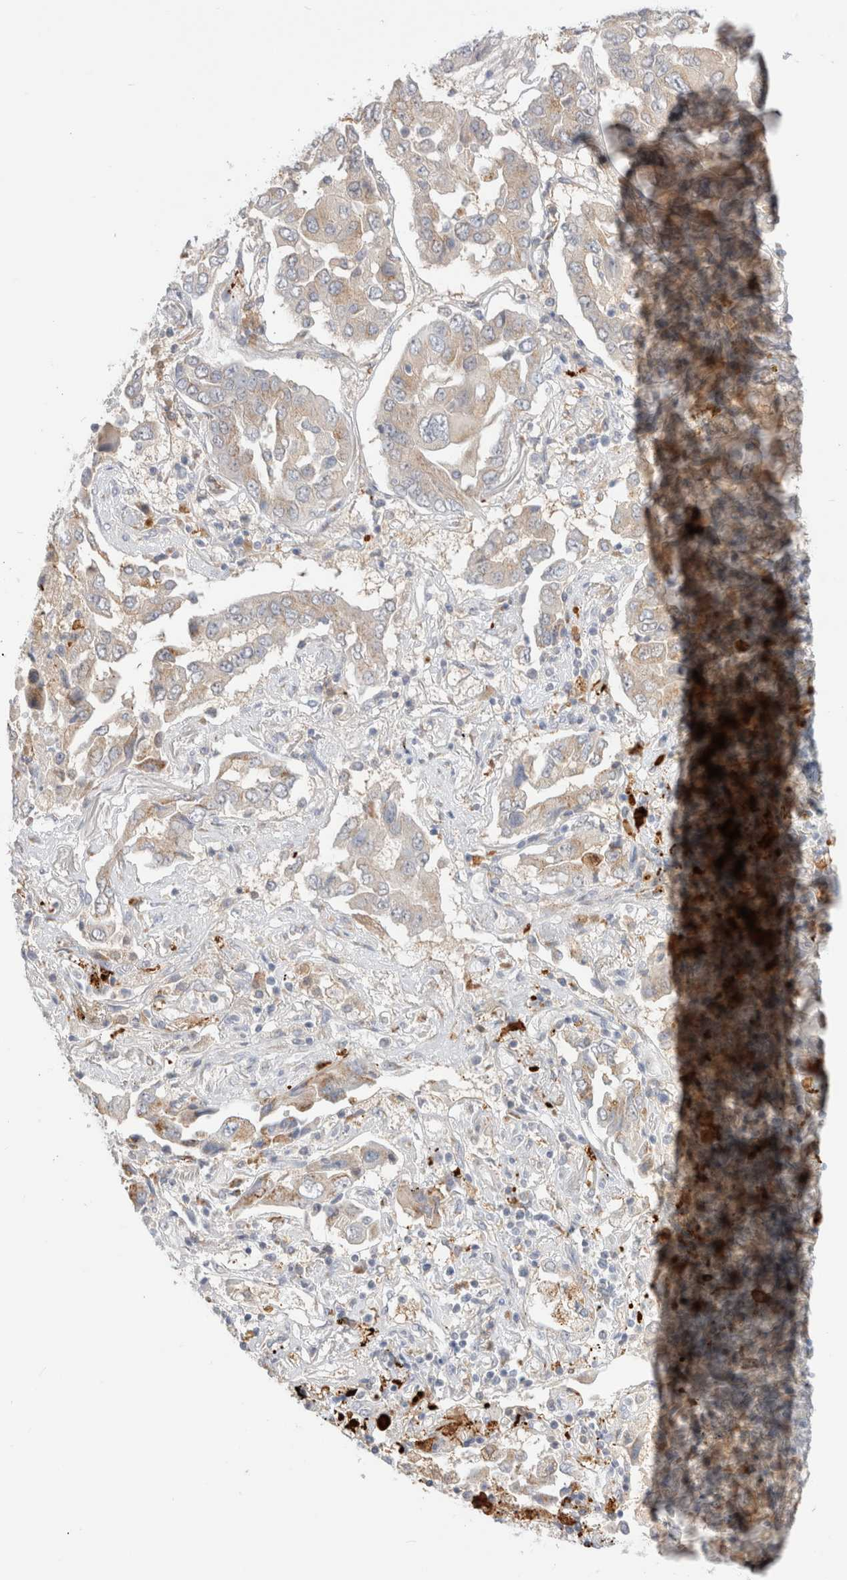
{"staining": {"intensity": "weak", "quantity": "<25%", "location": "cytoplasmic/membranous"}, "tissue": "lung cancer", "cell_type": "Tumor cells", "image_type": "cancer", "snomed": [{"axis": "morphology", "description": "Adenocarcinoma, NOS"}, {"axis": "topography", "description": "Lung"}], "caption": "The immunohistochemistry (IHC) image has no significant expression in tumor cells of lung adenocarcinoma tissue. Brightfield microscopy of immunohistochemistry stained with DAB (brown) and hematoxylin (blue), captured at high magnification.", "gene": "EFCAB13", "patient": {"sex": "female", "age": 65}}